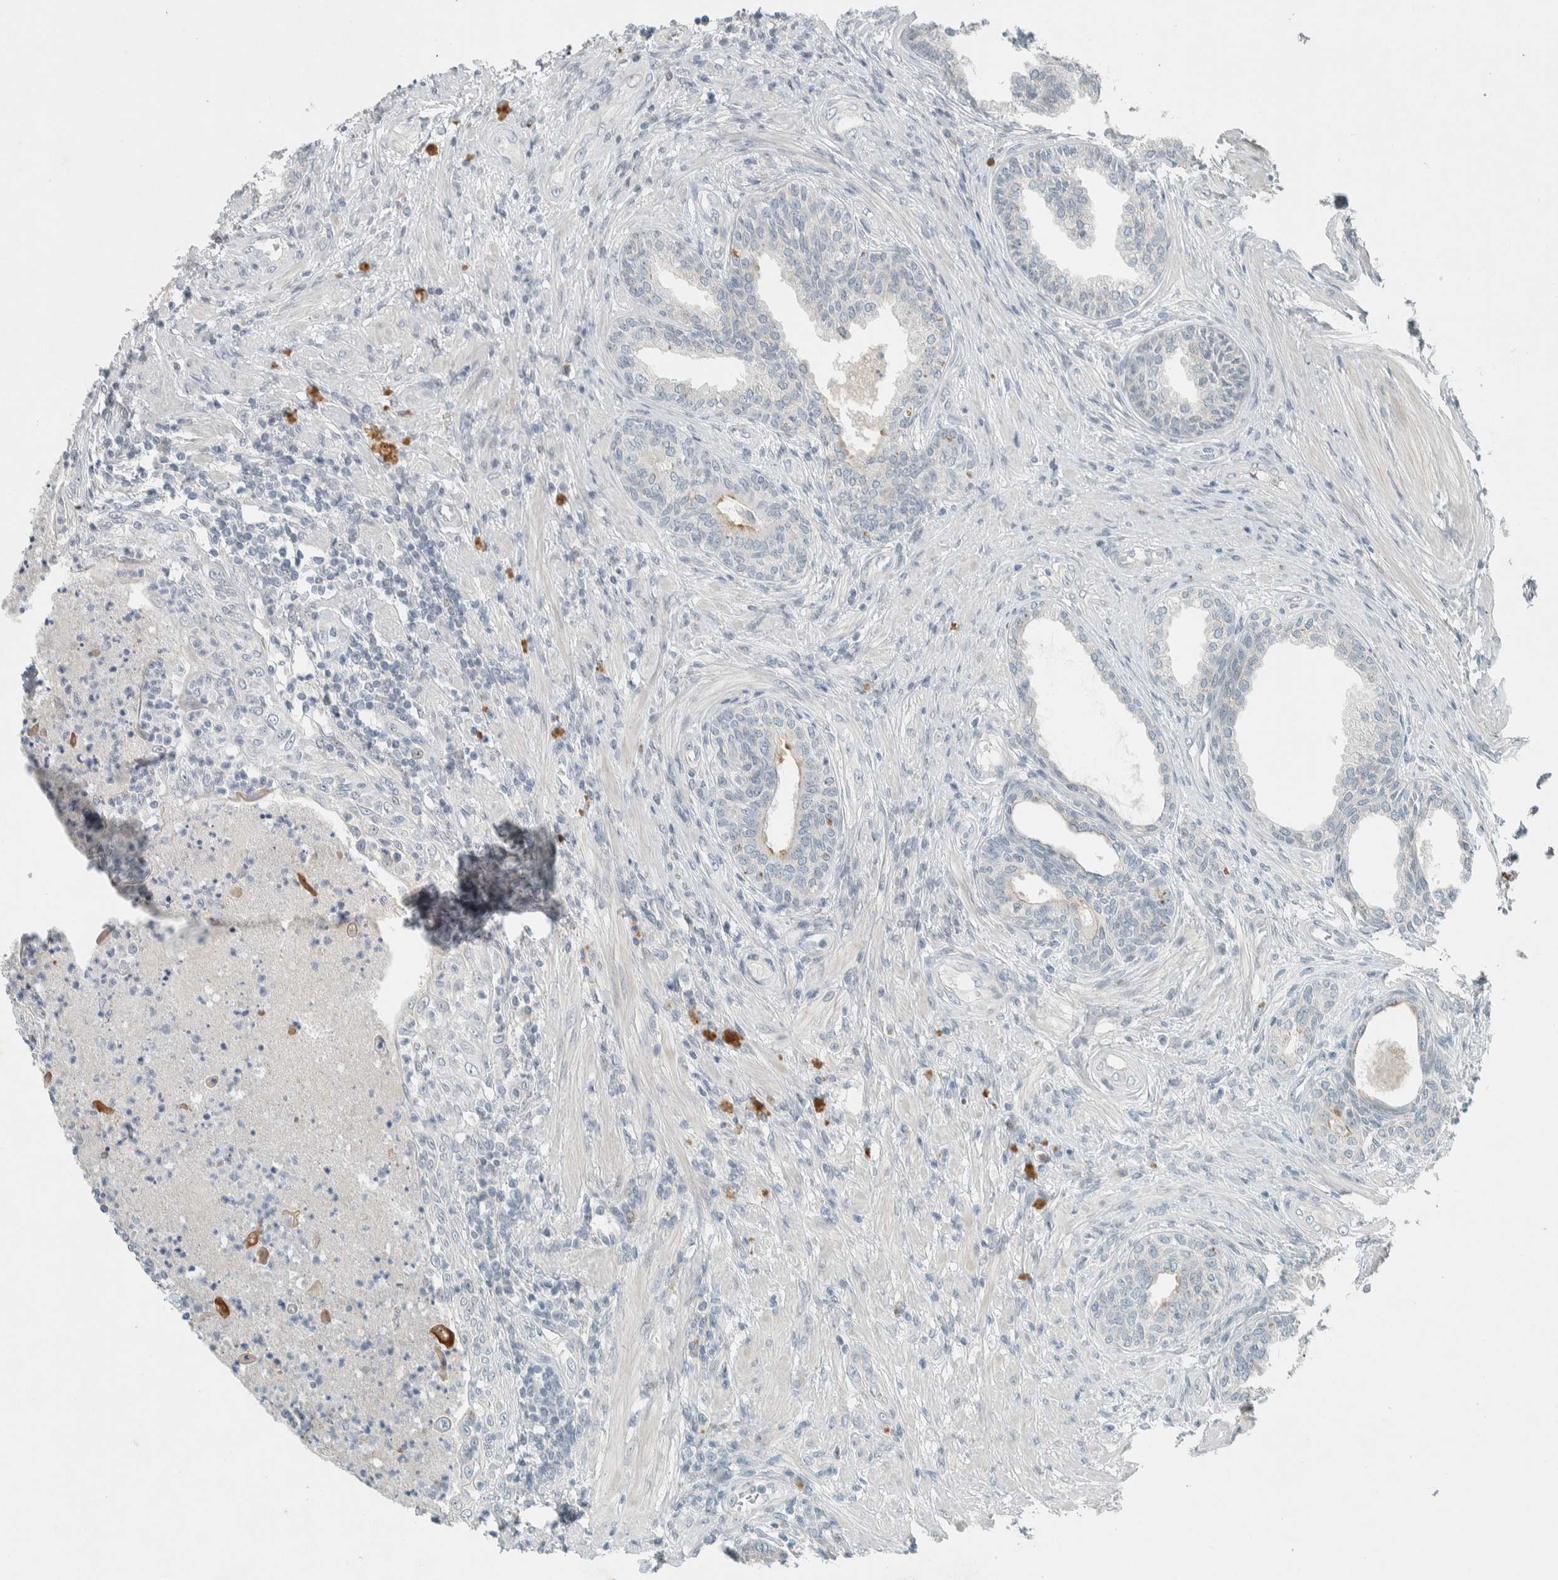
{"staining": {"intensity": "negative", "quantity": "none", "location": "none"}, "tissue": "prostate", "cell_type": "Glandular cells", "image_type": "normal", "snomed": [{"axis": "morphology", "description": "Normal tissue, NOS"}, {"axis": "topography", "description": "Prostate"}], "caption": "Immunohistochemistry (IHC) image of unremarkable prostate: prostate stained with DAB reveals no significant protein positivity in glandular cells.", "gene": "CERCAM", "patient": {"sex": "male", "age": 76}}